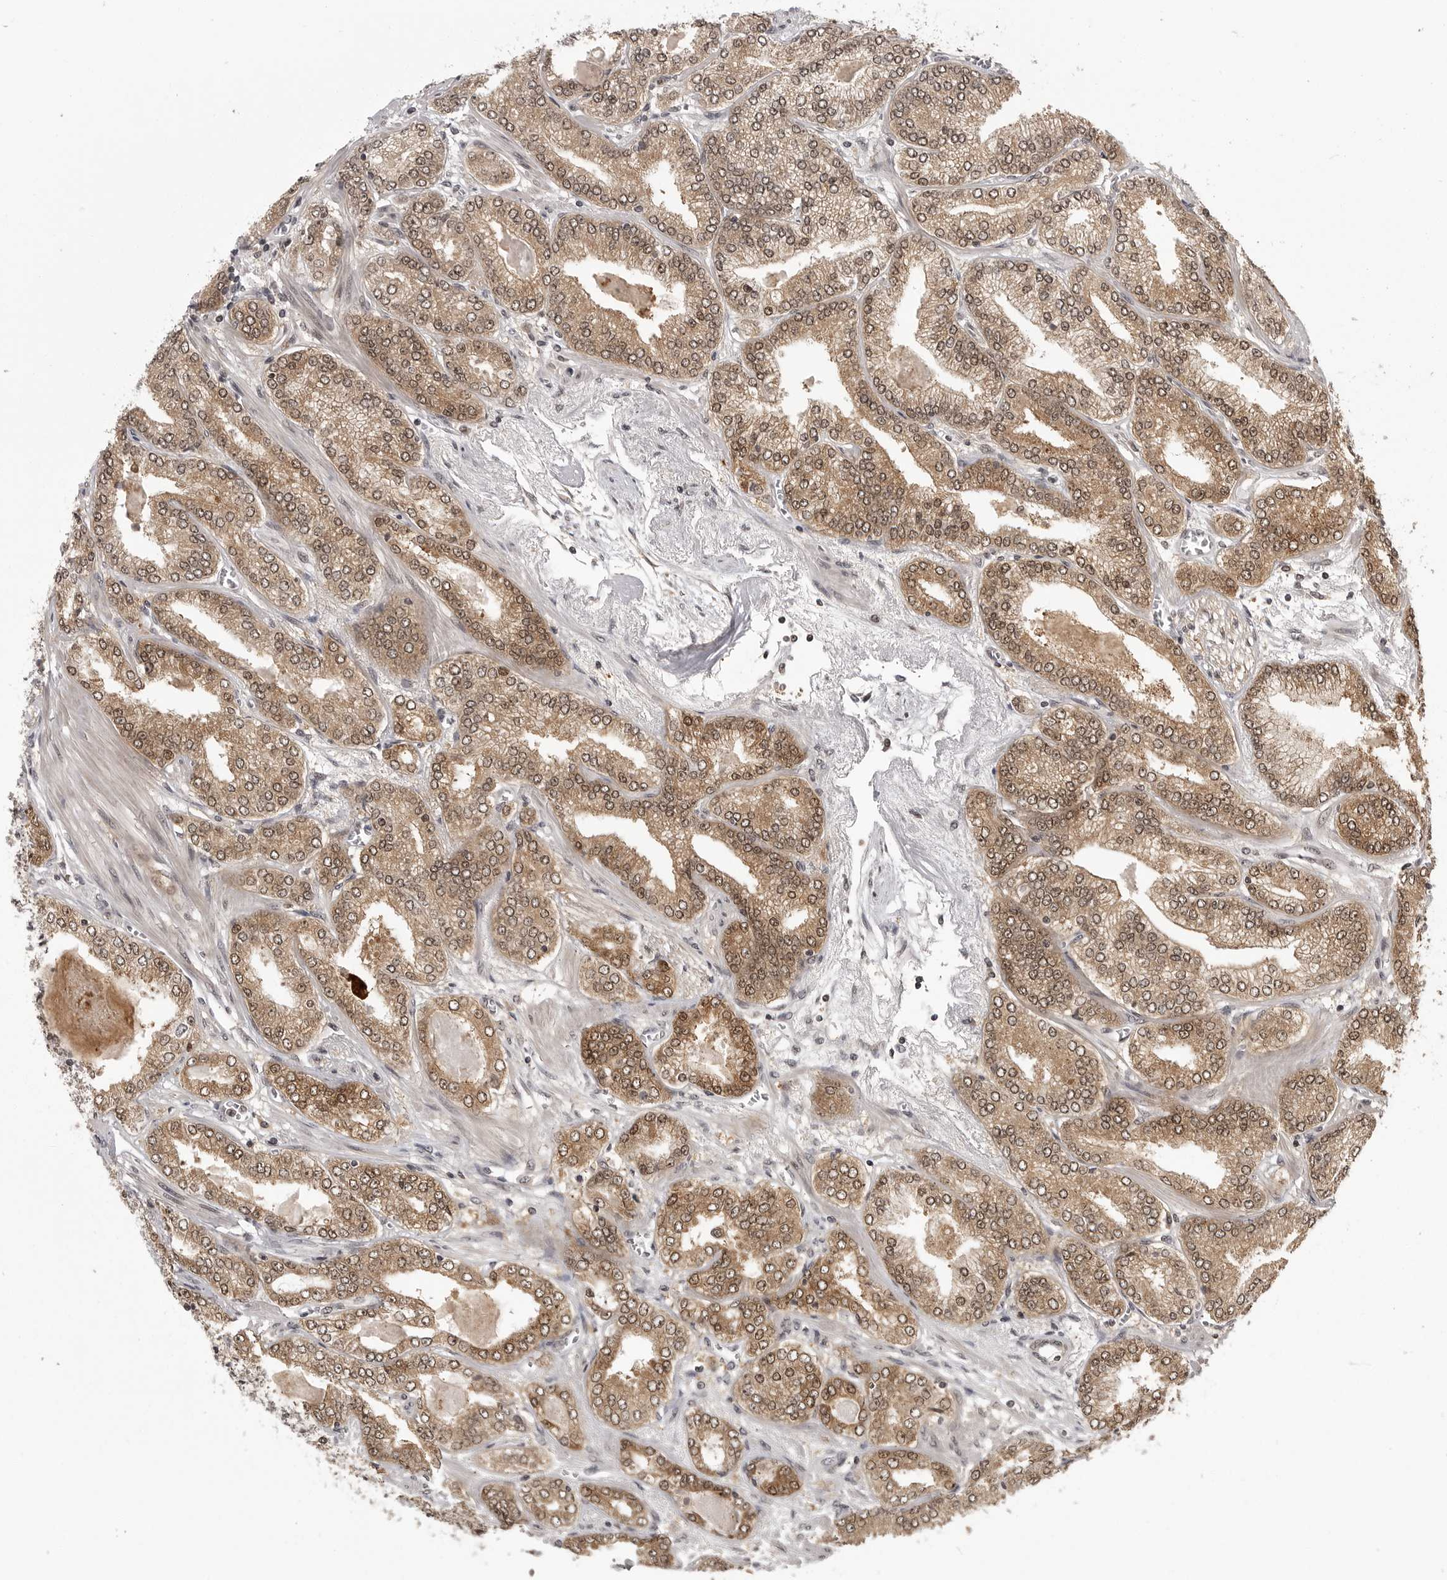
{"staining": {"intensity": "moderate", "quantity": ">75%", "location": "cytoplasmic/membranous,nuclear"}, "tissue": "prostate cancer", "cell_type": "Tumor cells", "image_type": "cancer", "snomed": [{"axis": "morphology", "description": "Adenocarcinoma, High grade"}, {"axis": "topography", "description": "Prostate"}], "caption": "The immunohistochemical stain shows moderate cytoplasmic/membranous and nuclear expression in tumor cells of prostate cancer (high-grade adenocarcinoma) tissue. (DAB IHC, brown staining for protein, blue staining for nuclei).", "gene": "PEG3", "patient": {"sex": "male", "age": 71}}